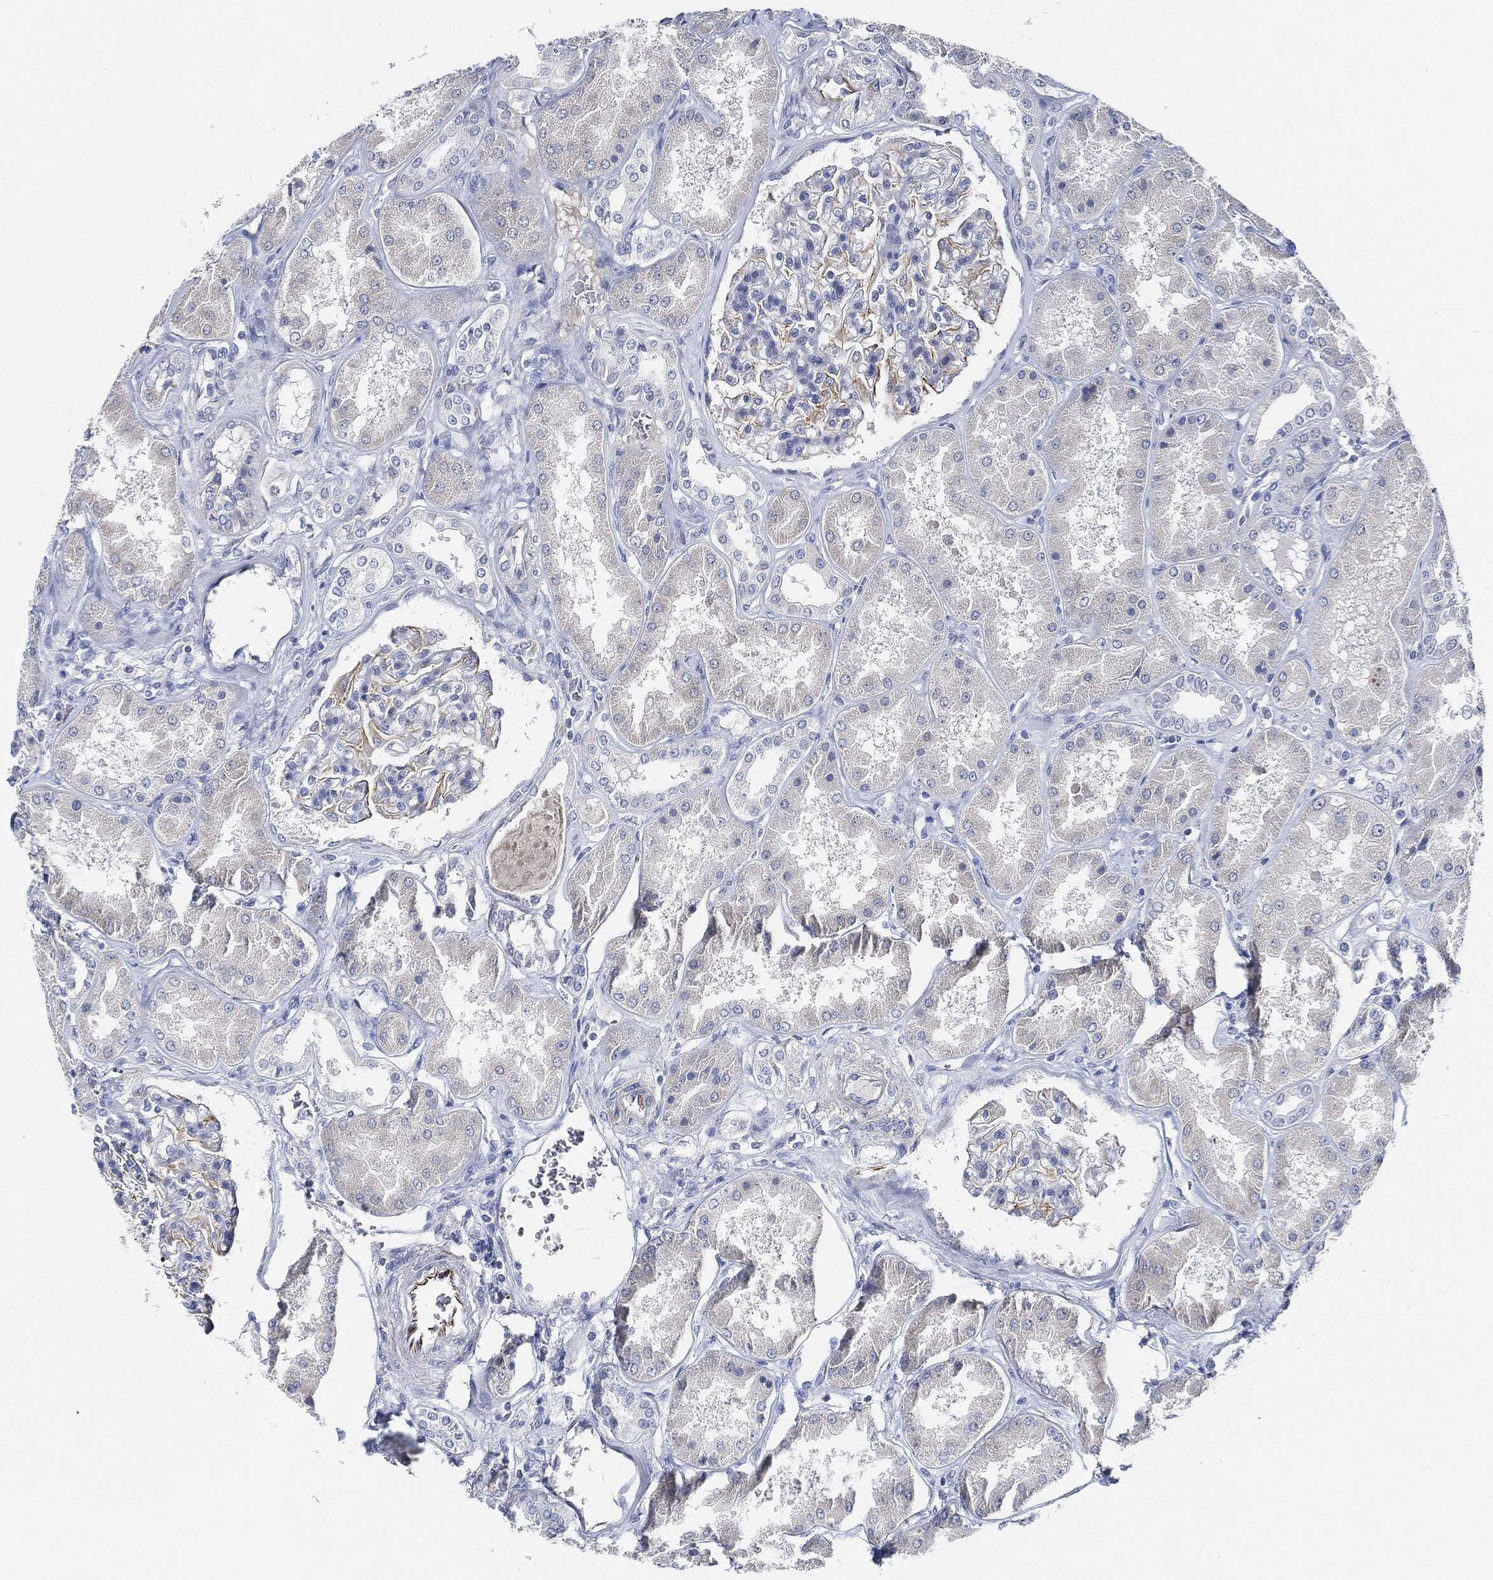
{"staining": {"intensity": "negative", "quantity": "none", "location": "none"}, "tissue": "kidney", "cell_type": "Cells in glomeruli", "image_type": "normal", "snomed": [{"axis": "morphology", "description": "Normal tissue, NOS"}, {"axis": "topography", "description": "Kidney"}], "caption": "High power microscopy photomicrograph of an immunohistochemistry (IHC) histopathology image of unremarkable kidney, revealing no significant expression in cells in glomeruli.", "gene": "THSD1", "patient": {"sex": "female", "age": 56}}